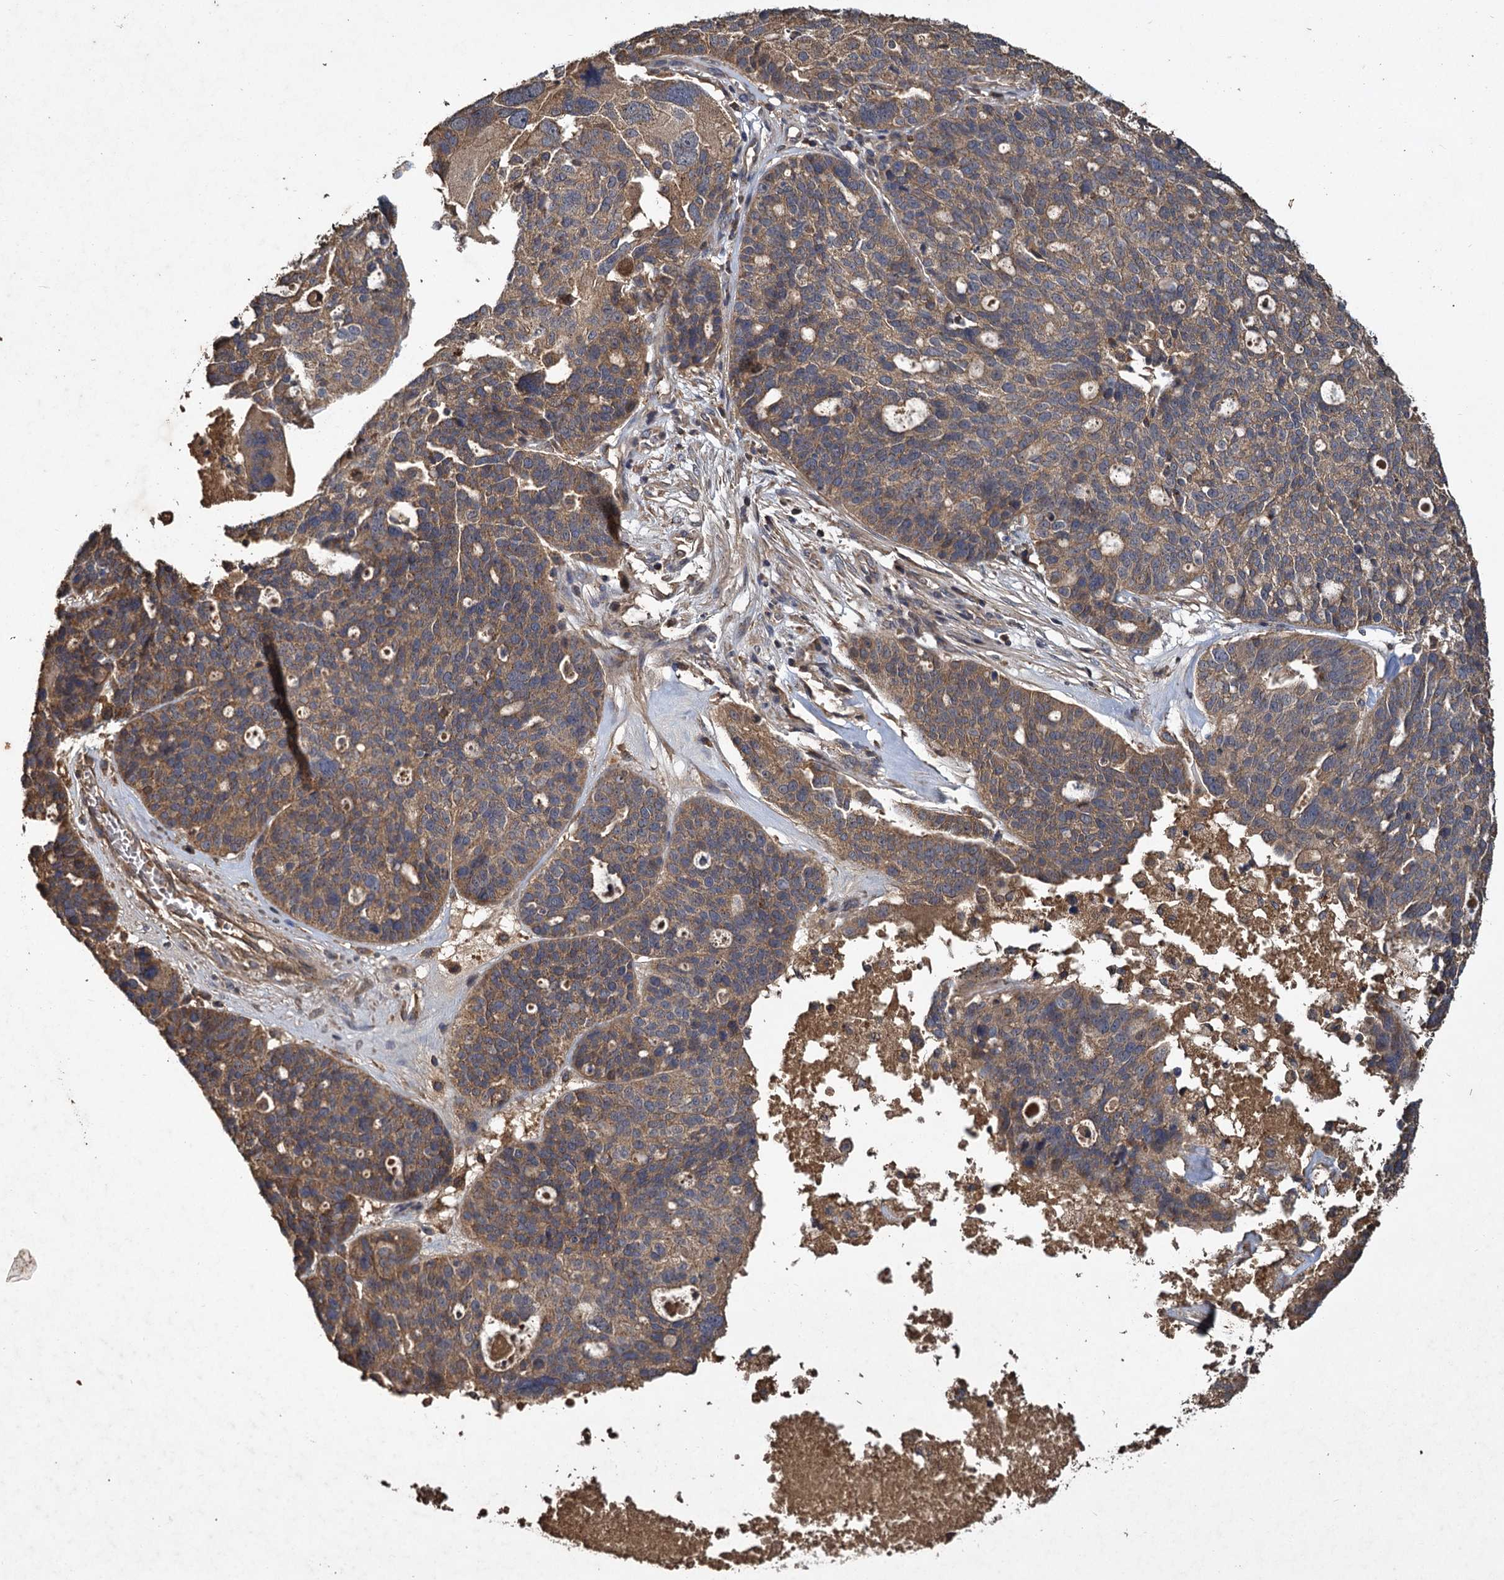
{"staining": {"intensity": "moderate", "quantity": ">75%", "location": "cytoplasmic/membranous"}, "tissue": "ovarian cancer", "cell_type": "Tumor cells", "image_type": "cancer", "snomed": [{"axis": "morphology", "description": "Cystadenocarcinoma, serous, NOS"}, {"axis": "topography", "description": "Ovary"}], "caption": "DAB immunohistochemical staining of serous cystadenocarcinoma (ovarian) exhibits moderate cytoplasmic/membranous protein staining in about >75% of tumor cells.", "gene": "GCLC", "patient": {"sex": "female", "age": 59}}